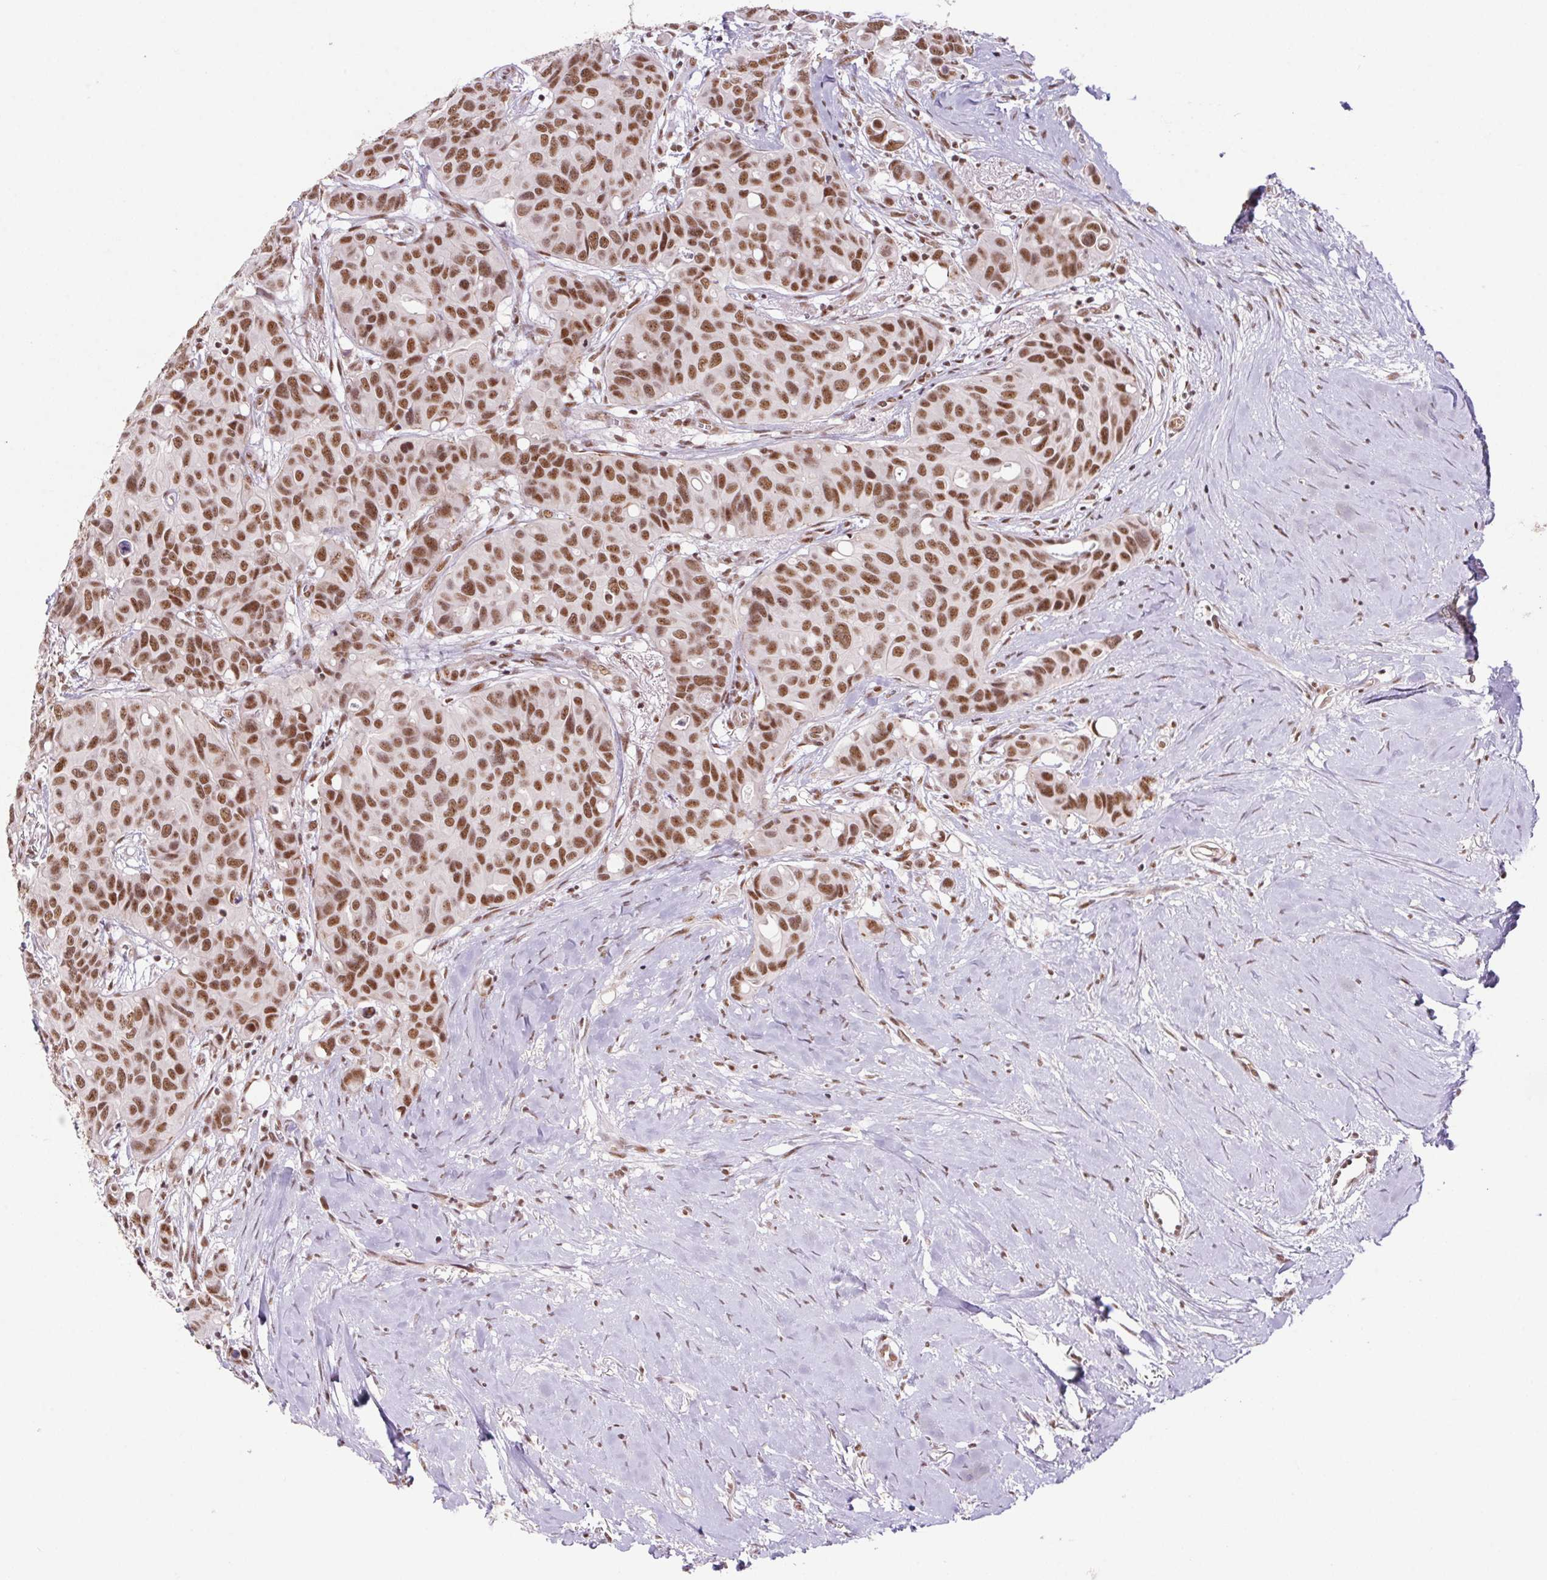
{"staining": {"intensity": "moderate", "quantity": ">75%", "location": "nuclear"}, "tissue": "breast cancer", "cell_type": "Tumor cells", "image_type": "cancer", "snomed": [{"axis": "morphology", "description": "Duct carcinoma"}, {"axis": "topography", "description": "Breast"}], "caption": "Protein expression analysis of breast cancer (intraductal carcinoma) reveals moderate nuclear staining in about >75% of tumor cells. The staining was performed using DAB (3,3'-diaminobenzidine), with brown indicating positive protein expression. Nuclei are stained blue with hematoxylin.", "gene": "DDX17", "patient": {"sex": "female", "age": 54}}